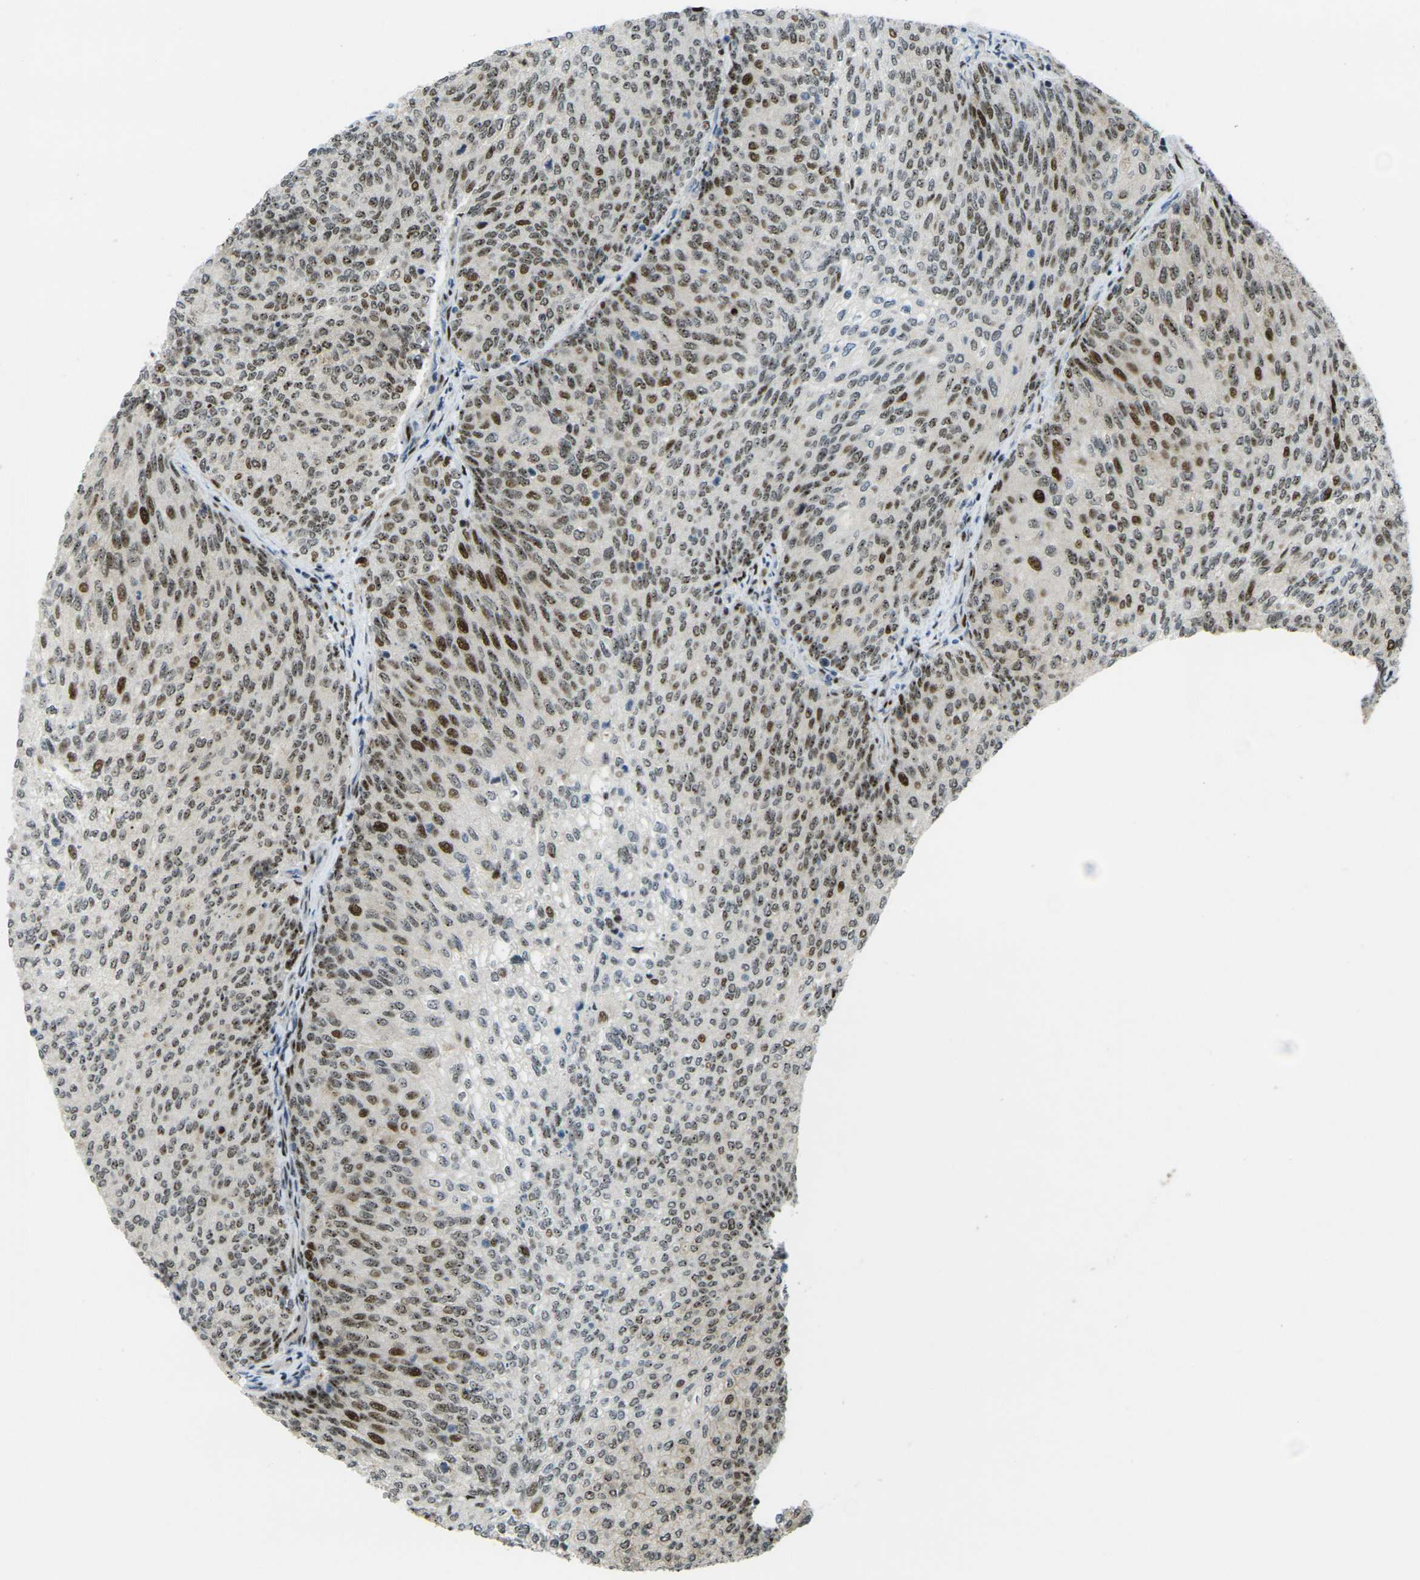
{"staining": {"intensity": "strong", "quantity": ">75%", "location": "nuclear"}, "tissue": "urothelial cancer", "cell_type": "Tumor cells", "image_type": "cancer", "snomed": [{"axis": "morphology", "description": "Urothelial carcinoma, Low grade"}, {"axis": "topography", "description": "Urinary bladder"}], "caption": "High-power microscopy captured an IHC micrograph of urothelial cancer, revealing strong nuclear expression in approximately >75% of tumor cells.", "gene": "UBE2C", "patient": {"sex": "female", "age": 79}}